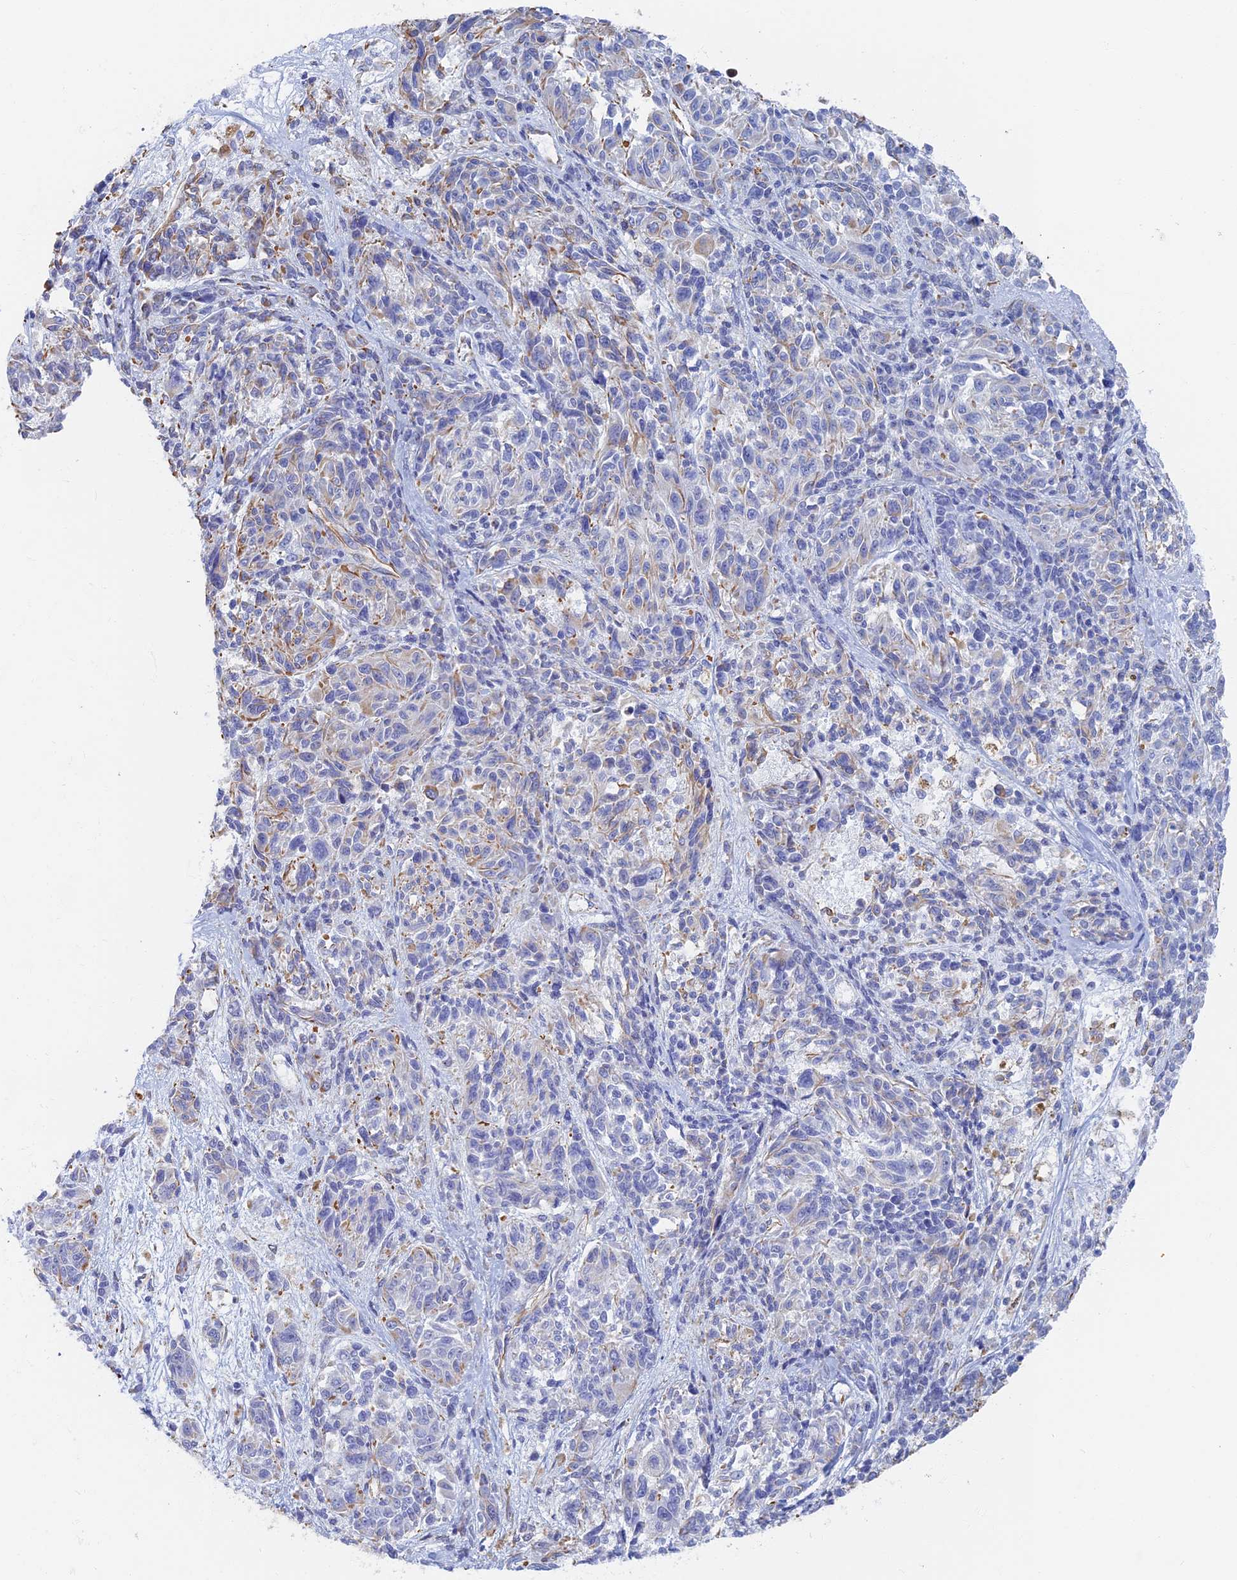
{"staining": {"intensity": "negative", "quantity": "none", "location": "none"}, "tissue": "melanoma", "cell_type": "Tumor cells", "image_type": "cancer", "snomed": [{"axis": "morphology", "description": "Malignant melanoma, NOS"}, {"axis": "topography", "description": "Skin"}], "caption": "Tumor cells show no significant positivity in malignant melanoma. (IHC, brightfield microscopy, high magnification).", "gene": "RMC1", "patient": {"sex": "male", "age": 53}}